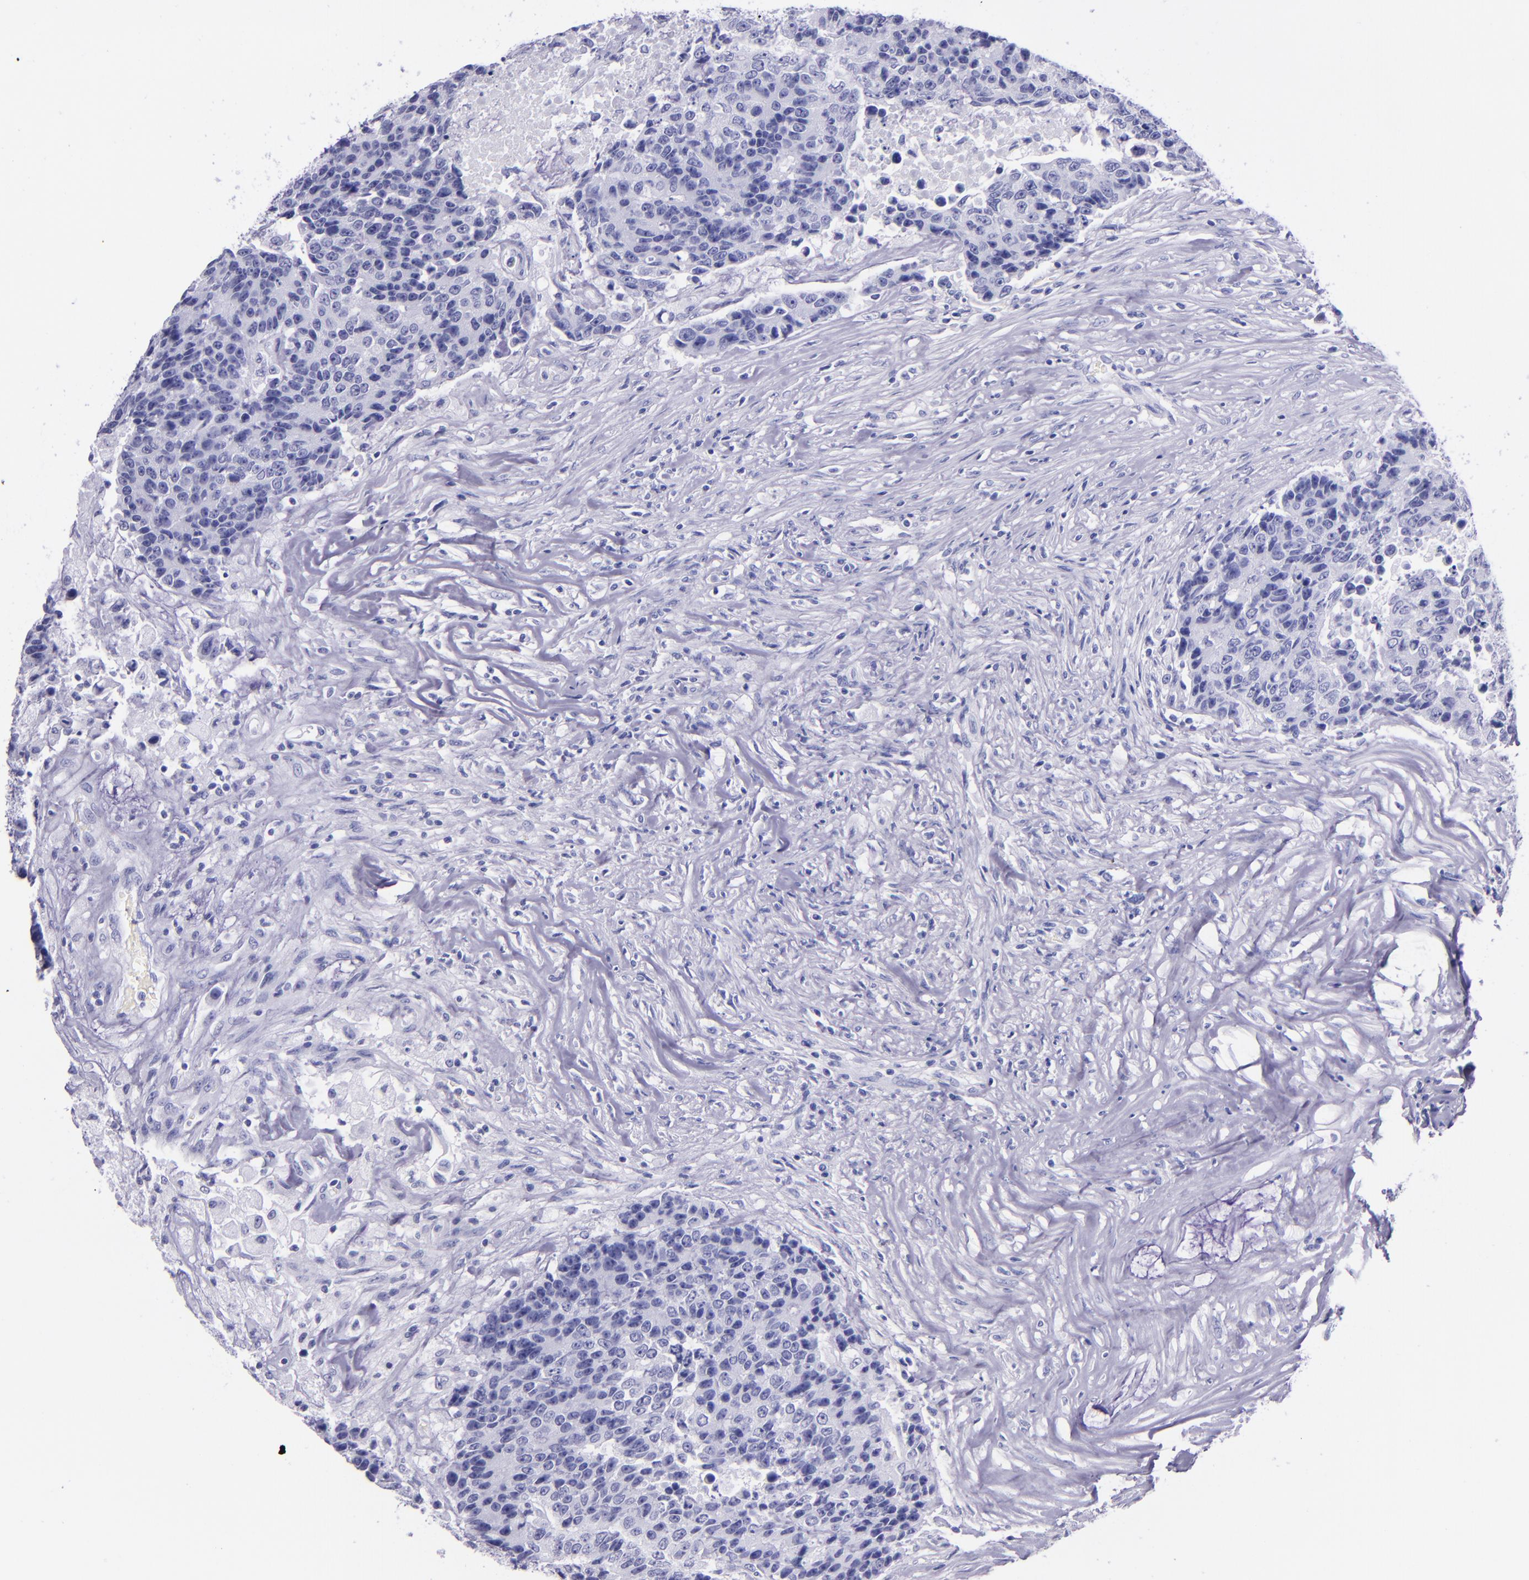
{"staining": {"intensity": "negative", "quantity": "none", "location": "none"}, "tissue": "colorectal cancer", "cell_type": "Tumor cells", "image_type": "cancer", "snomed": [{"axis": "morphology", "description": "Adenocarcinoma, NOS"}, {"axis": "topography", "description": "Colon"}], "caption": "A high-resolution histopathology image shows immunohistochemistry (IHC) staining of colorectal cancer (adenocarcinoma), which demonstrates no significant staining in tumor cells.", "gene": "MBP", "patient": {"sex": "female", "age": 86}}